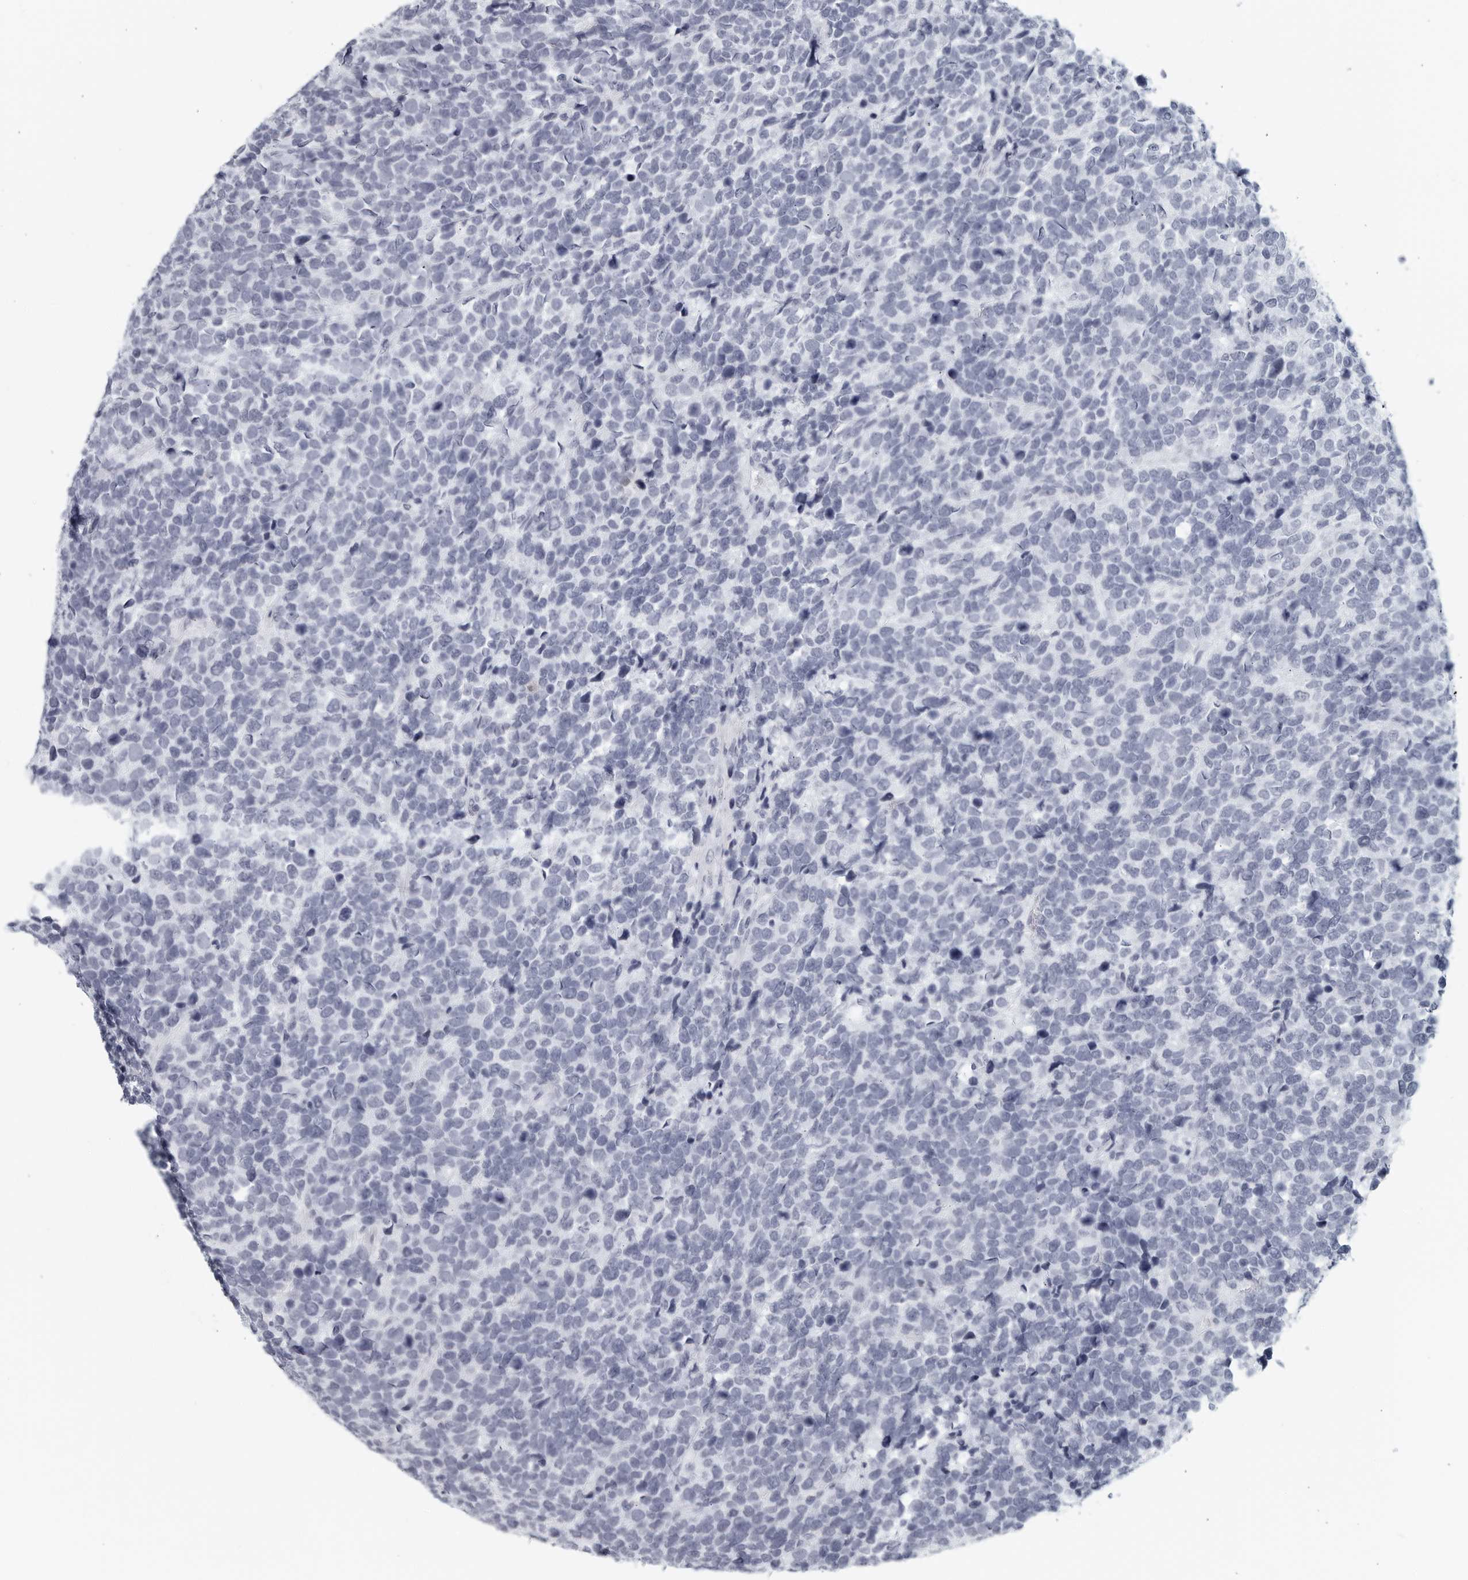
{"staining": {"intensity": "negative", "quantity": "none", "location": "none"}, "tissue": "urothelial cancer", "cell_type": "Tumor cells", "image_type": "cancer", "snomed": [{"axis": "morphology", "description": "Urothelial carcinoma, High grade"}, {"axis": "topography", "description": "Urinary bladder"}], "caption": "High magnification brightfield microscopy of high-grade urothelial carcinoma stained with DAB (3,3'-diaminobenzidine) (brown) and counterstained with hematoxylin (blue): tumor cells show no significant positivity.", "gene": "KLK7", "patient": {"sex": "female", "age": 82}}